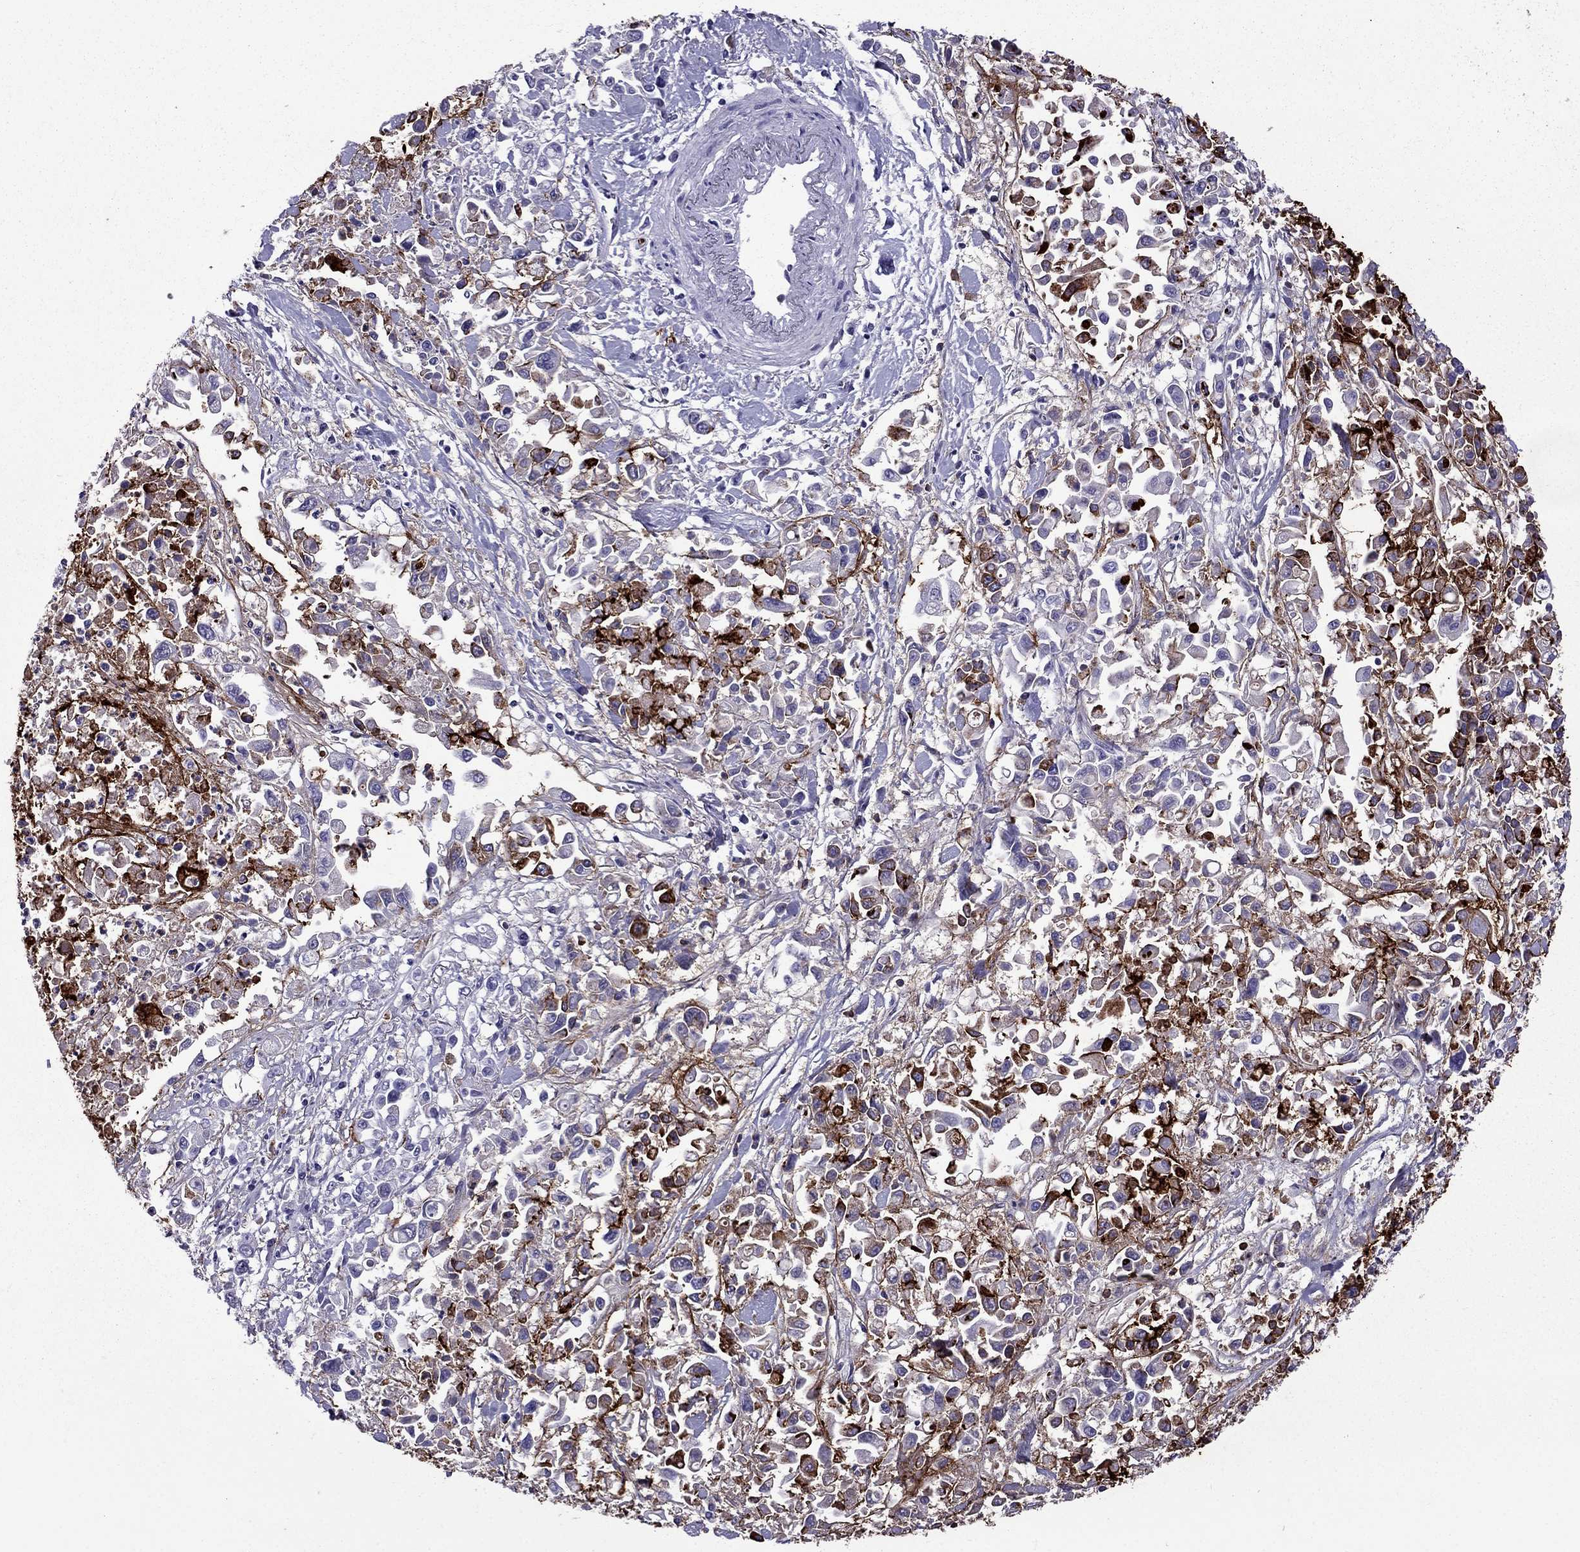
{"staining": {"intensity": "strong", "quantity": "<25%", "location": "cytoplasmic/membranous"}, "tissue": "pancreatic cancer", "cell_type": "Tumor cells", "image_type": "cancer", "snomed": [{"axis": "morphology", "description": "Adenocarcinoma, NOS"}, {"axis": "topography", "description": "Pancreas"}], "caption": "Brown immunohistochemical staining in human pancreatic cancer shows strong cytoplasmic/membranous staining in about <25% of tumor cells.", "gene": "OLFM4", "patient": {"sex": "female", "age": 83}}